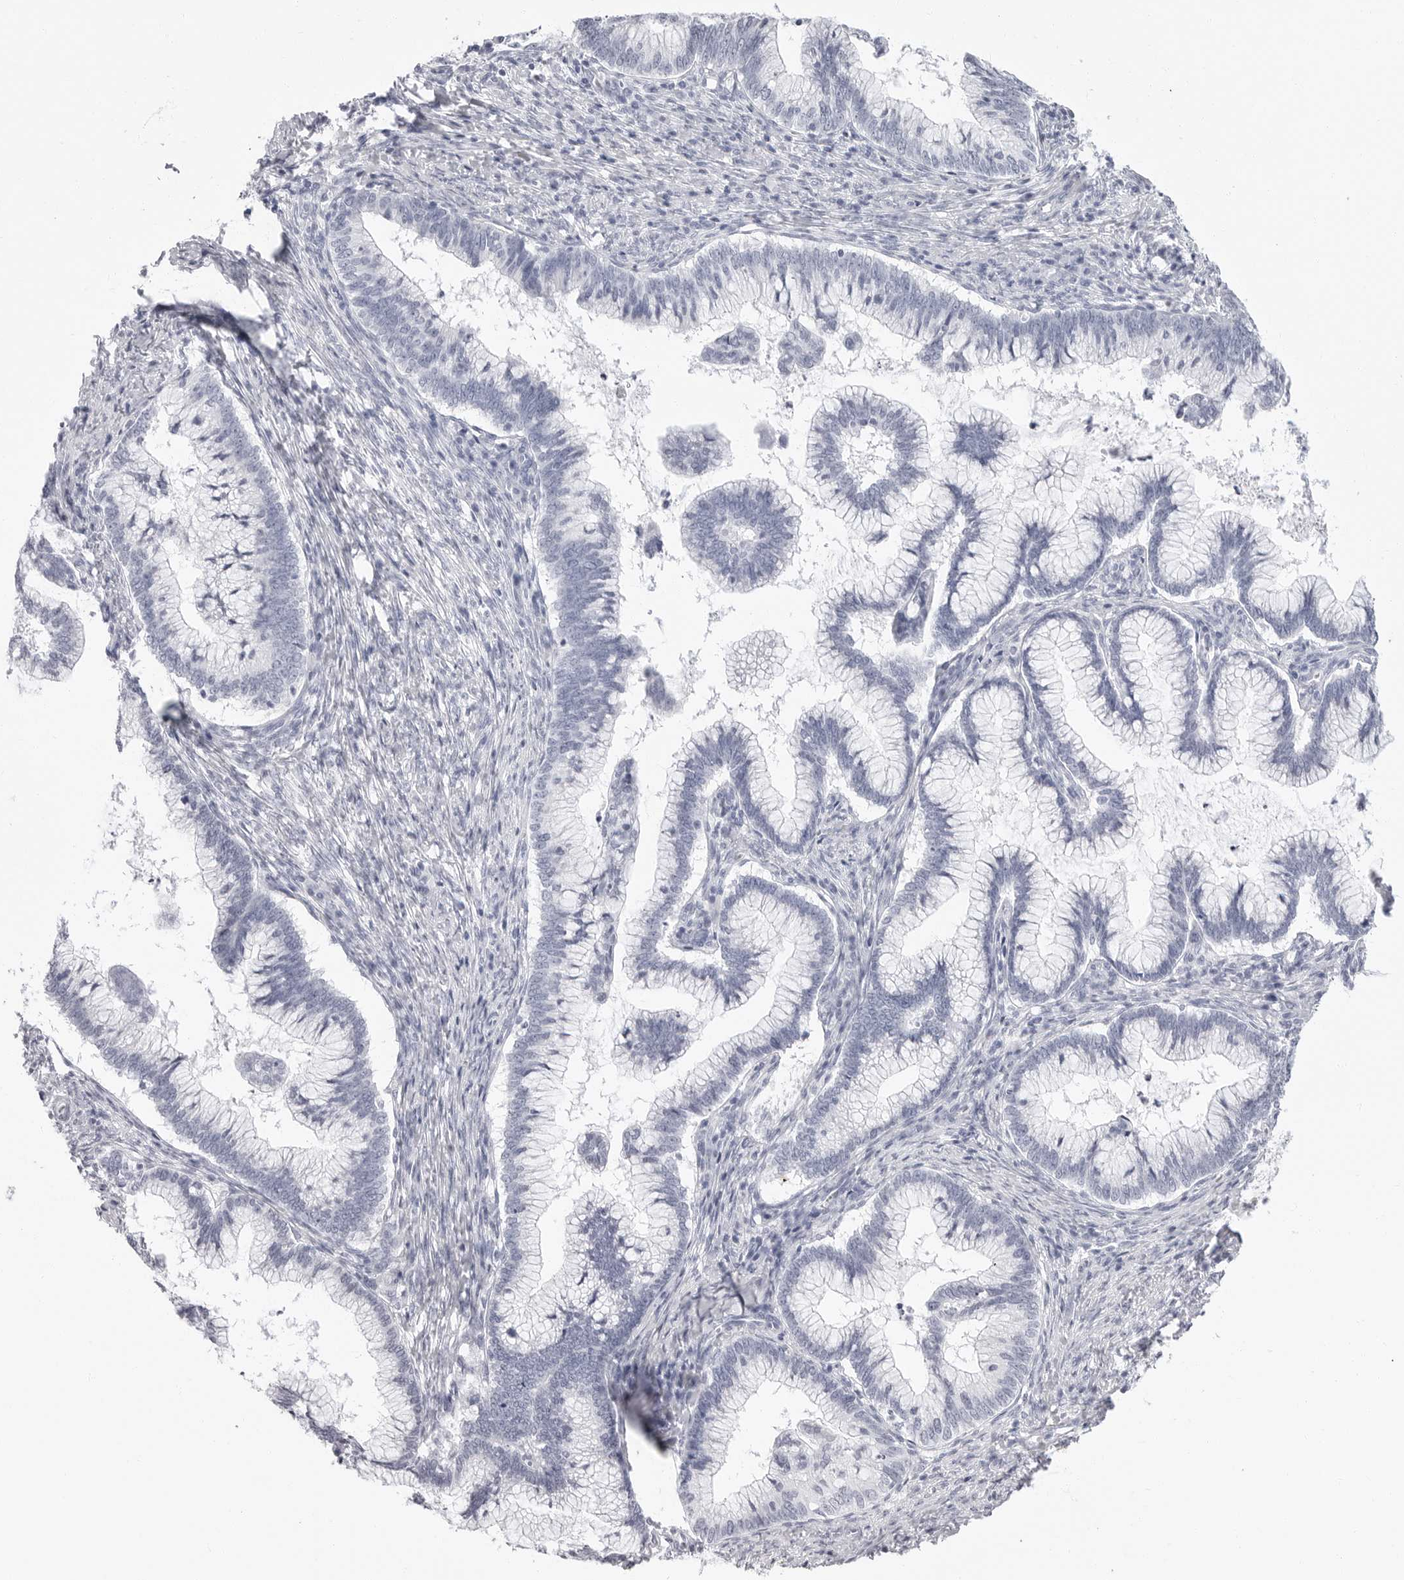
{"staining": {"intensity": "negative", "quantity": "none", "location": "none"}, "tissue": "cervical cancer", "cell_type": "Tumor cells", "image_type": "cancer", "snomed": [{"axis": "morphology", "description": "Adenocarcinoma, NOS"}, {"axis": "topography", "description": "Cervix"}], "caption": "DAB (3,3'-diaminobenzidine) immunohistochemical staining of human adenocarcinoma (cervical) shows no significant expression in tumor cells.", "gene": "ERICH3", "patient": {"sex": "female", "age": 36}}